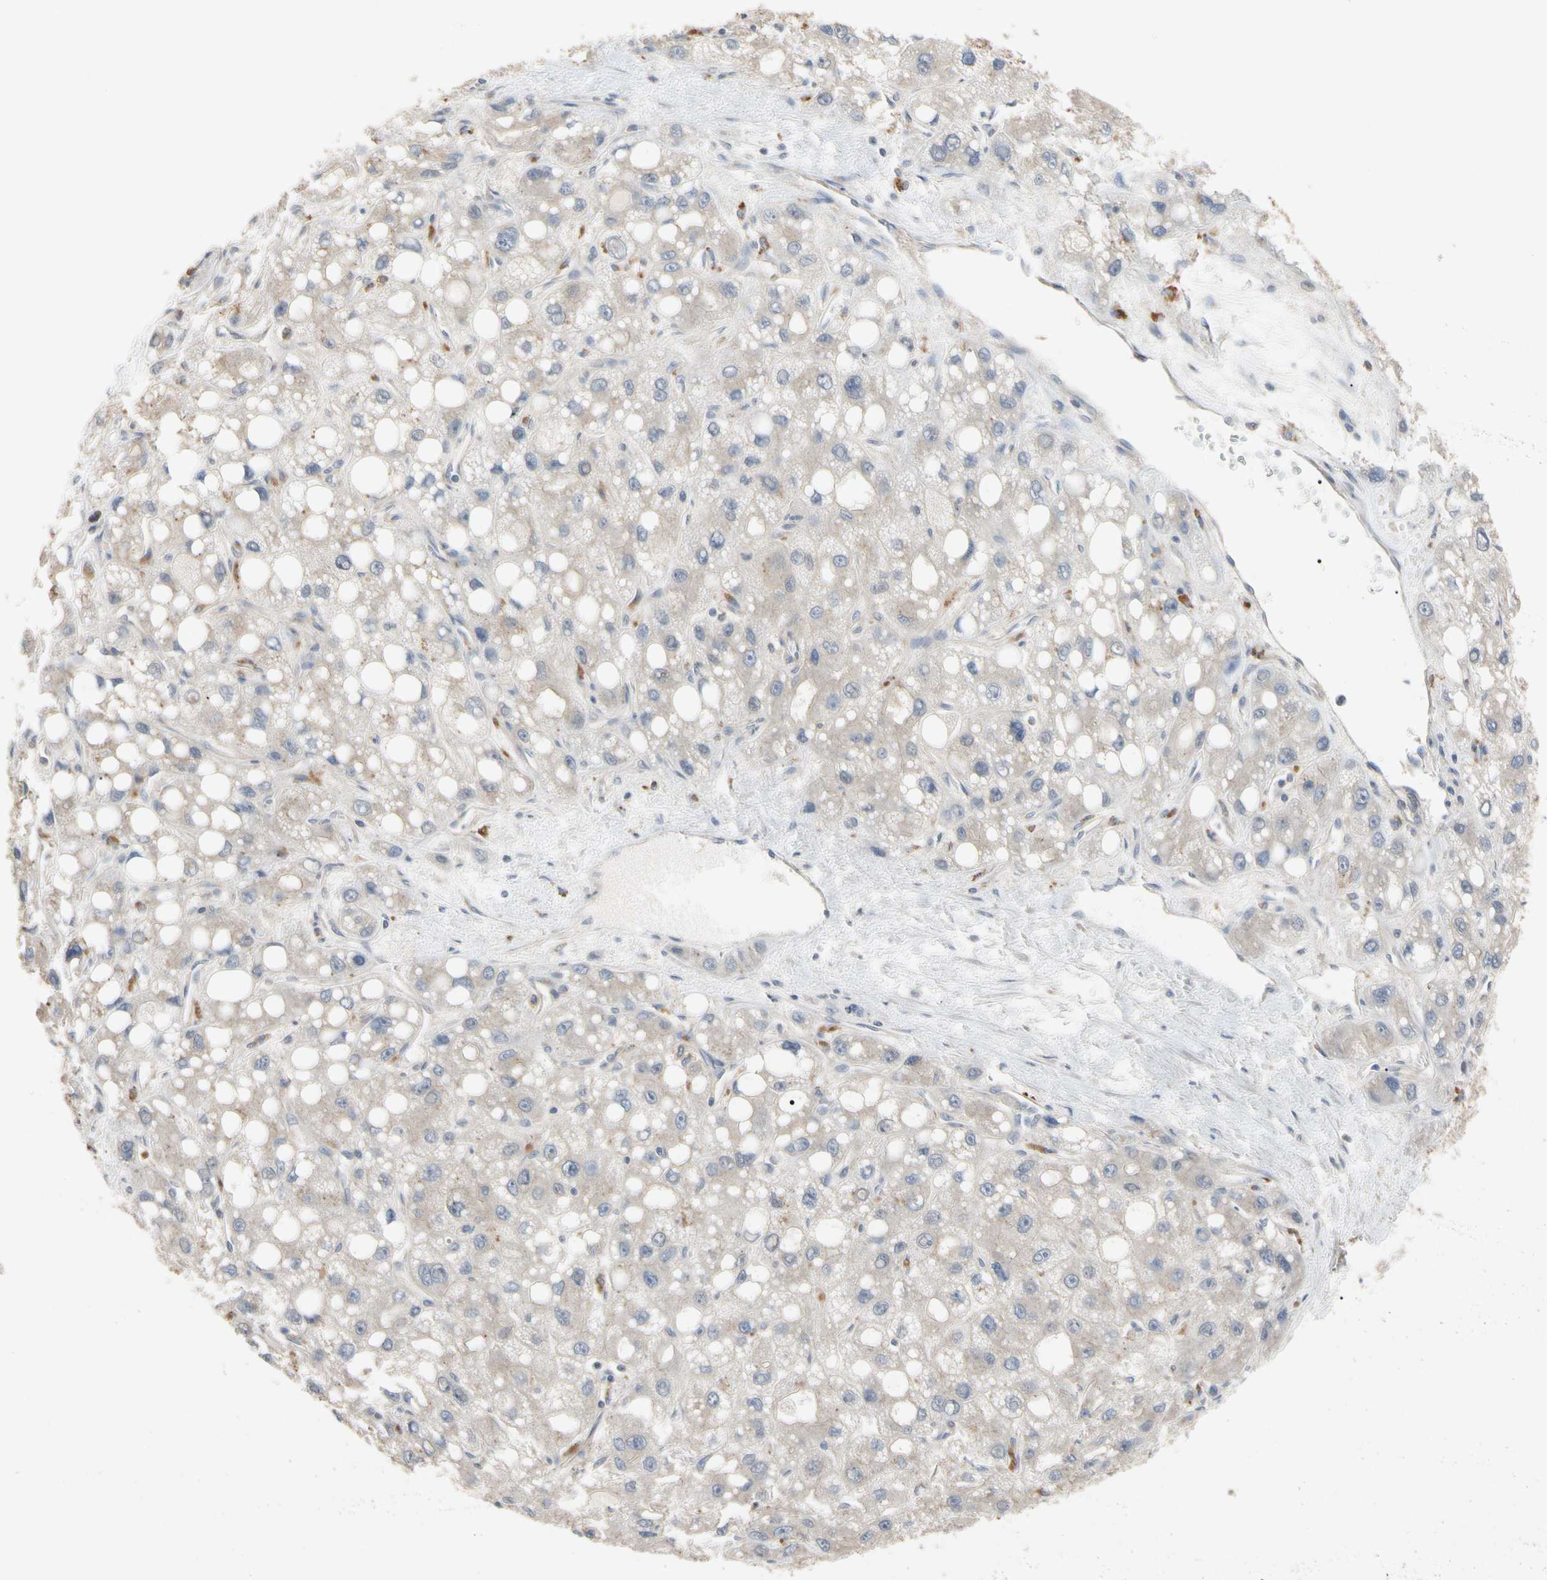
{"staining": {"intensity": "weak", "quantity": "25%-75%", "location": "cytoplasmic/membranous"}, "tissue": "liver cancer", "cell_type": "Tumor cells", "image_type": "cancer", "snomed": [{"axis": "morphology", "description": "Carcinoma, Hepatocellular, NOS"}, {"axis": "topography", "description": "Liver"}], "caption": "Approximately 25%-75% of tumor cells in hepatocellular carcinoma (liver) exhibit weak cytoplasmic/membranous protein staining as visualized by brown immunohistochemical staining.", "gene": "DPP8", "patient": {"sex": "male", "age": 55}}